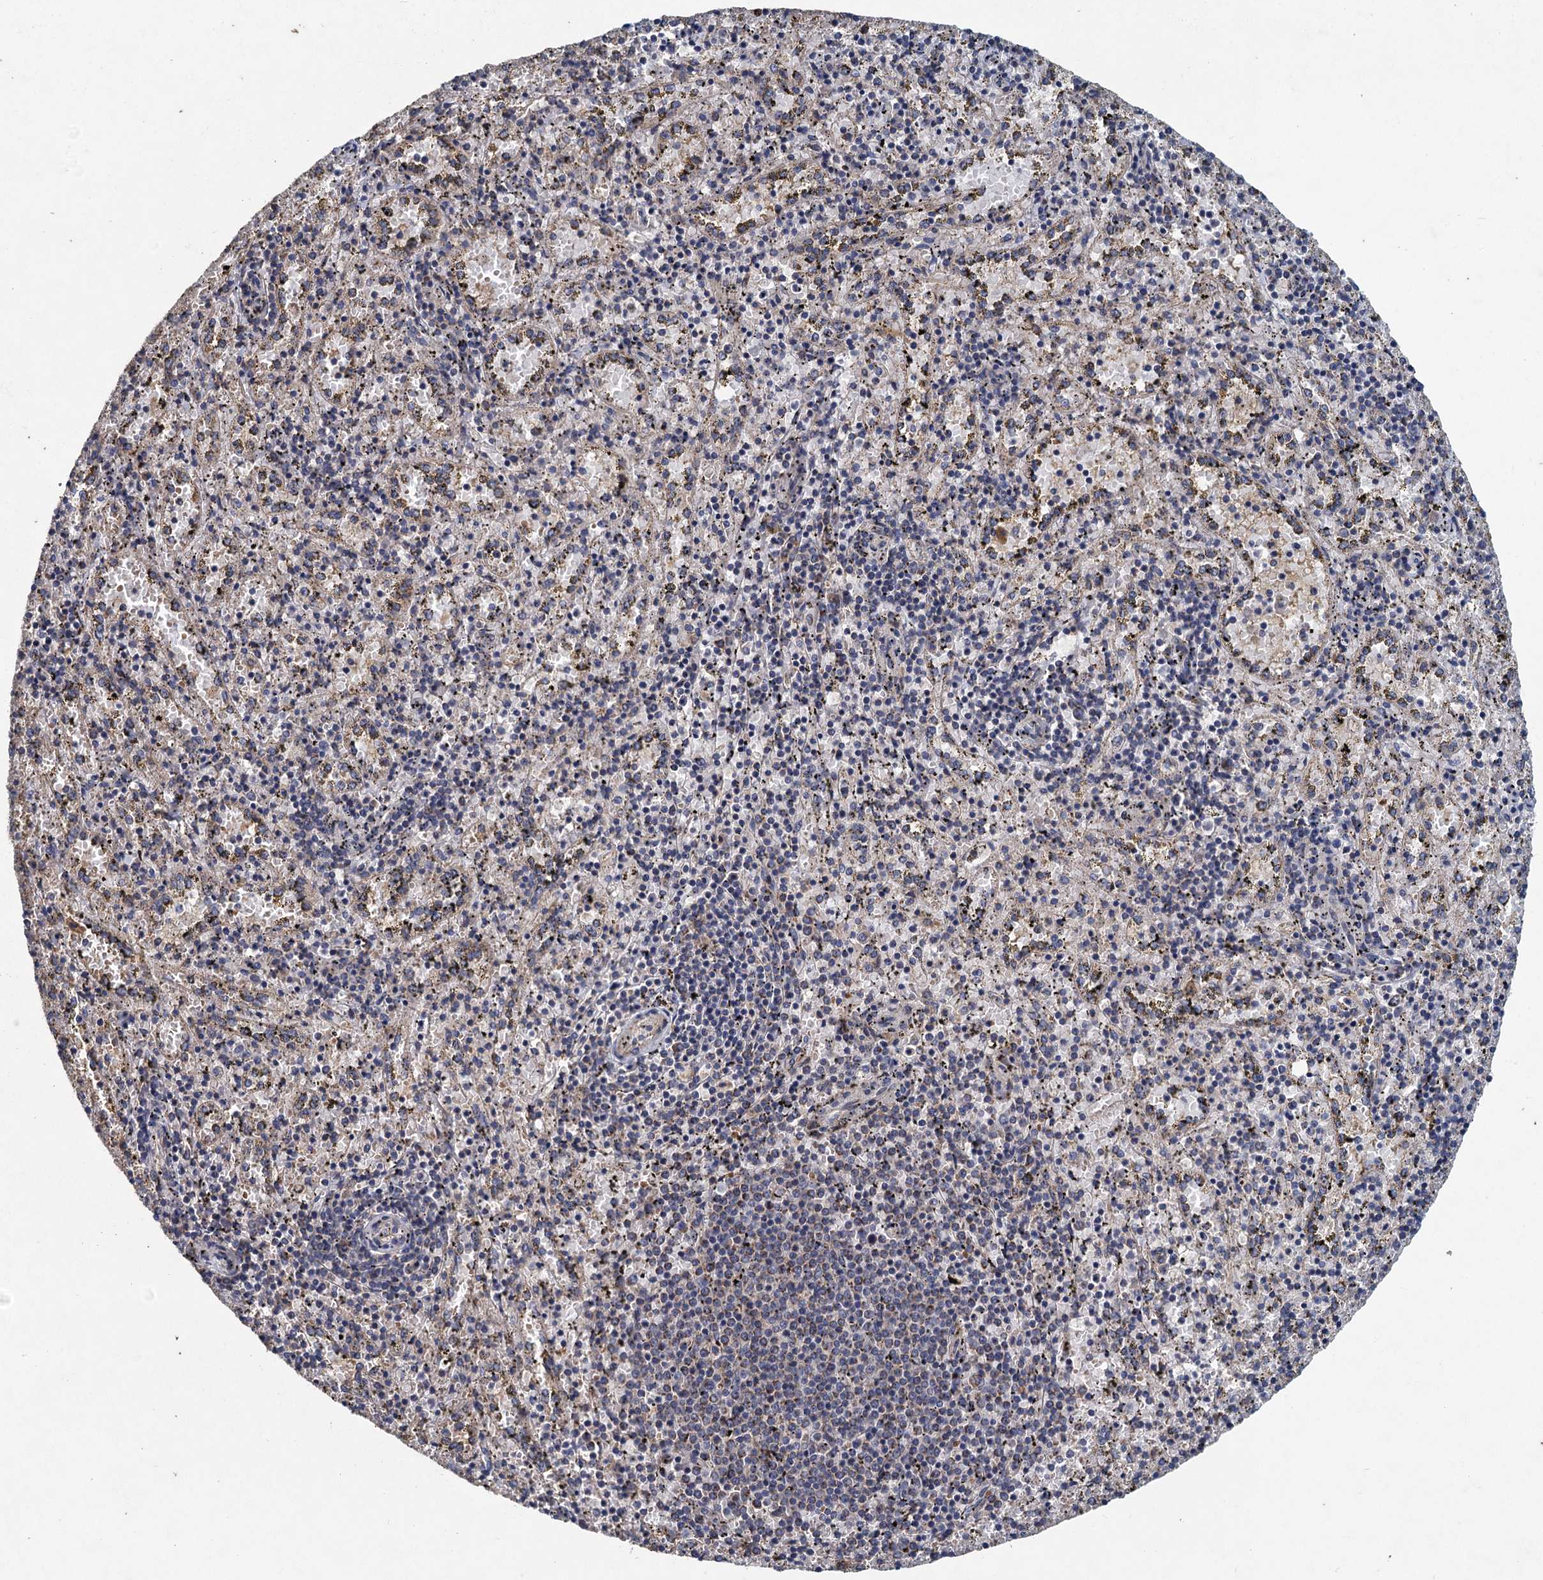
{"staining": {"intensity": "moderate", "quantity": "<25%", "location": "cytoplasmic/membranous"}, "tissue": "spleen", "cell_type": "Cells in red pulp", "image_type": "normal", "snomed": [{"axis": "morphology", "description": "Normal tissue, NOS"}, {"axis": "topography", "description": "Spleen"}], "caption": "A low amount of moderate cytoplasmic/membranous positivity is appreciated in about <25% of cells in red pulp in normal spleen.", "gene": "BCS1L", "patient": {"sex": "male", "age": 11}}